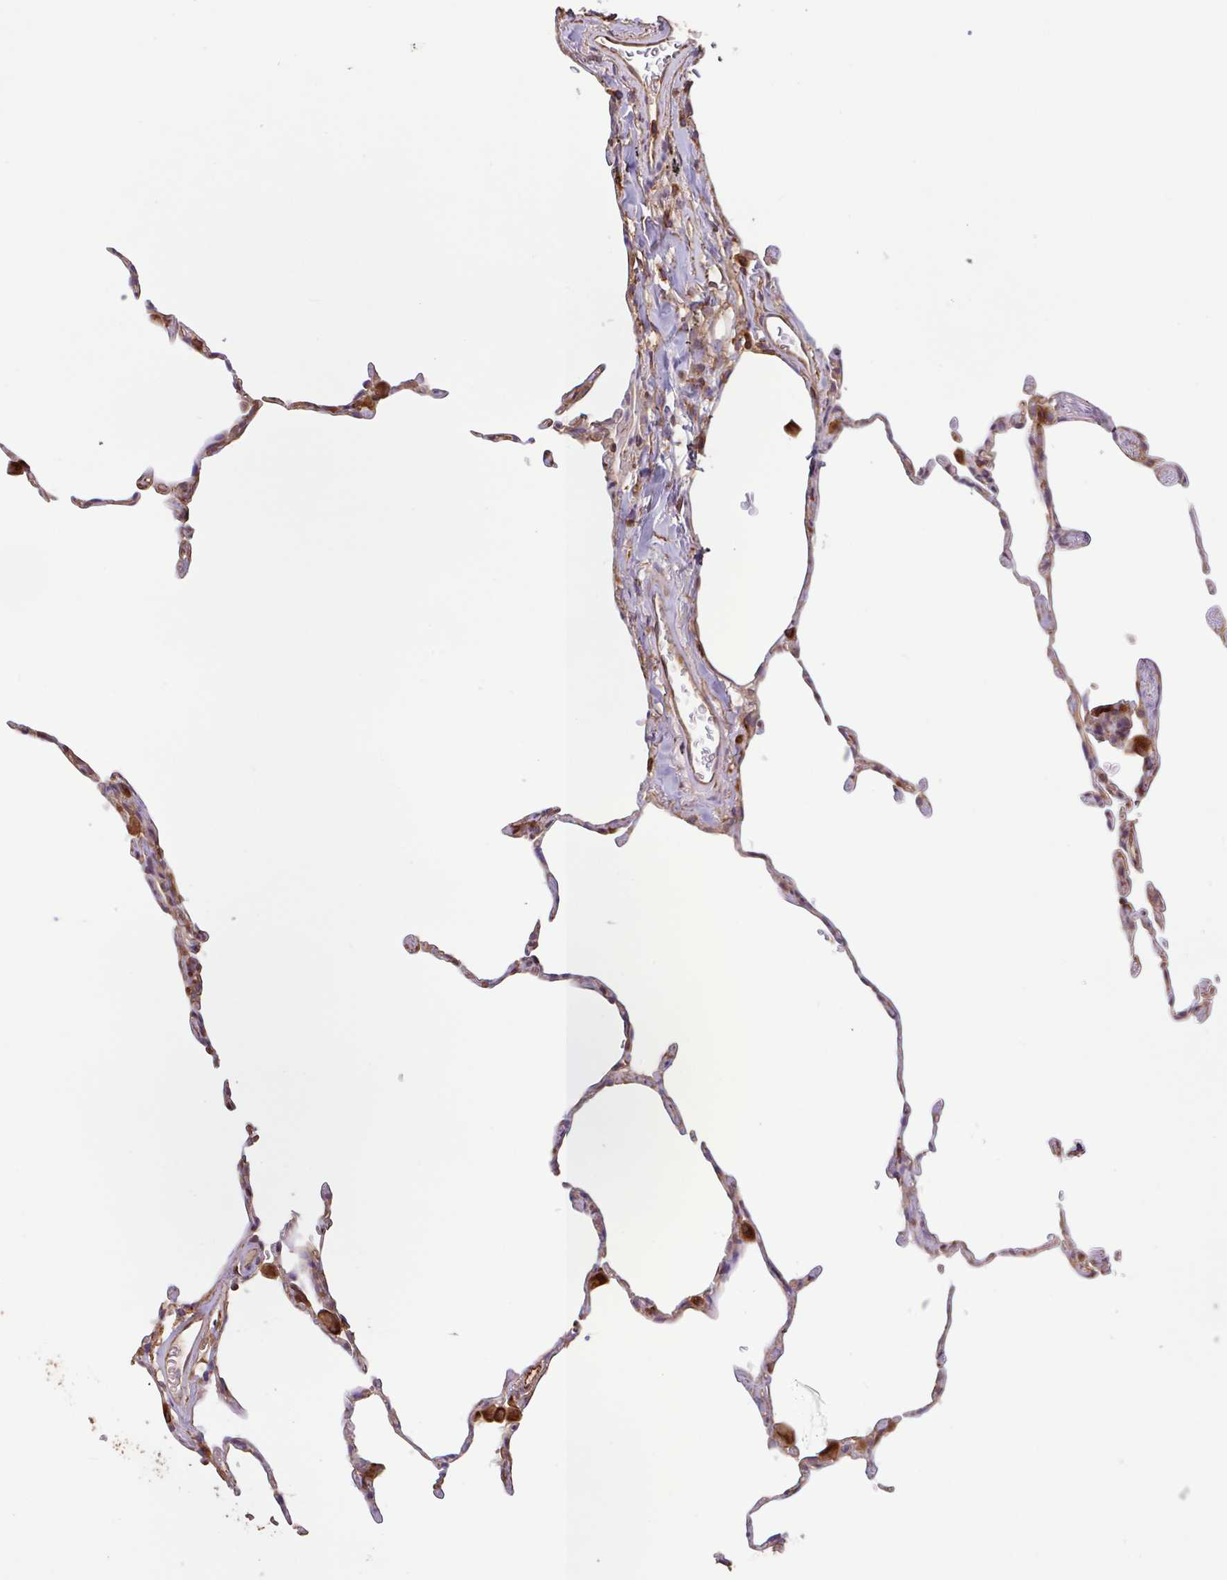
{"staining": {"intensity": "strong", "quantity": "<25%", "location": "cytoplasmic/membranous"}, "tissue": "lung", "cell_type": "Alveolar cells", "image_type": "normal", "snomed": [{"axis": "morphology", "description": "Normal tissue, NOS"}, {"axis": "topography", "description": "Lung"}], "caption": "A high-resolution micrograph shows immunohistochemistry (IHC) staining of normal lung, which shows strong cytoplasmic/membranous expression in about <25% of alveolar cells. (DAB IHC, brown staining for protein, blue staining for nuclei).", "gene": "ZNF790", "patient": {"sex": "female", "age": 57}}